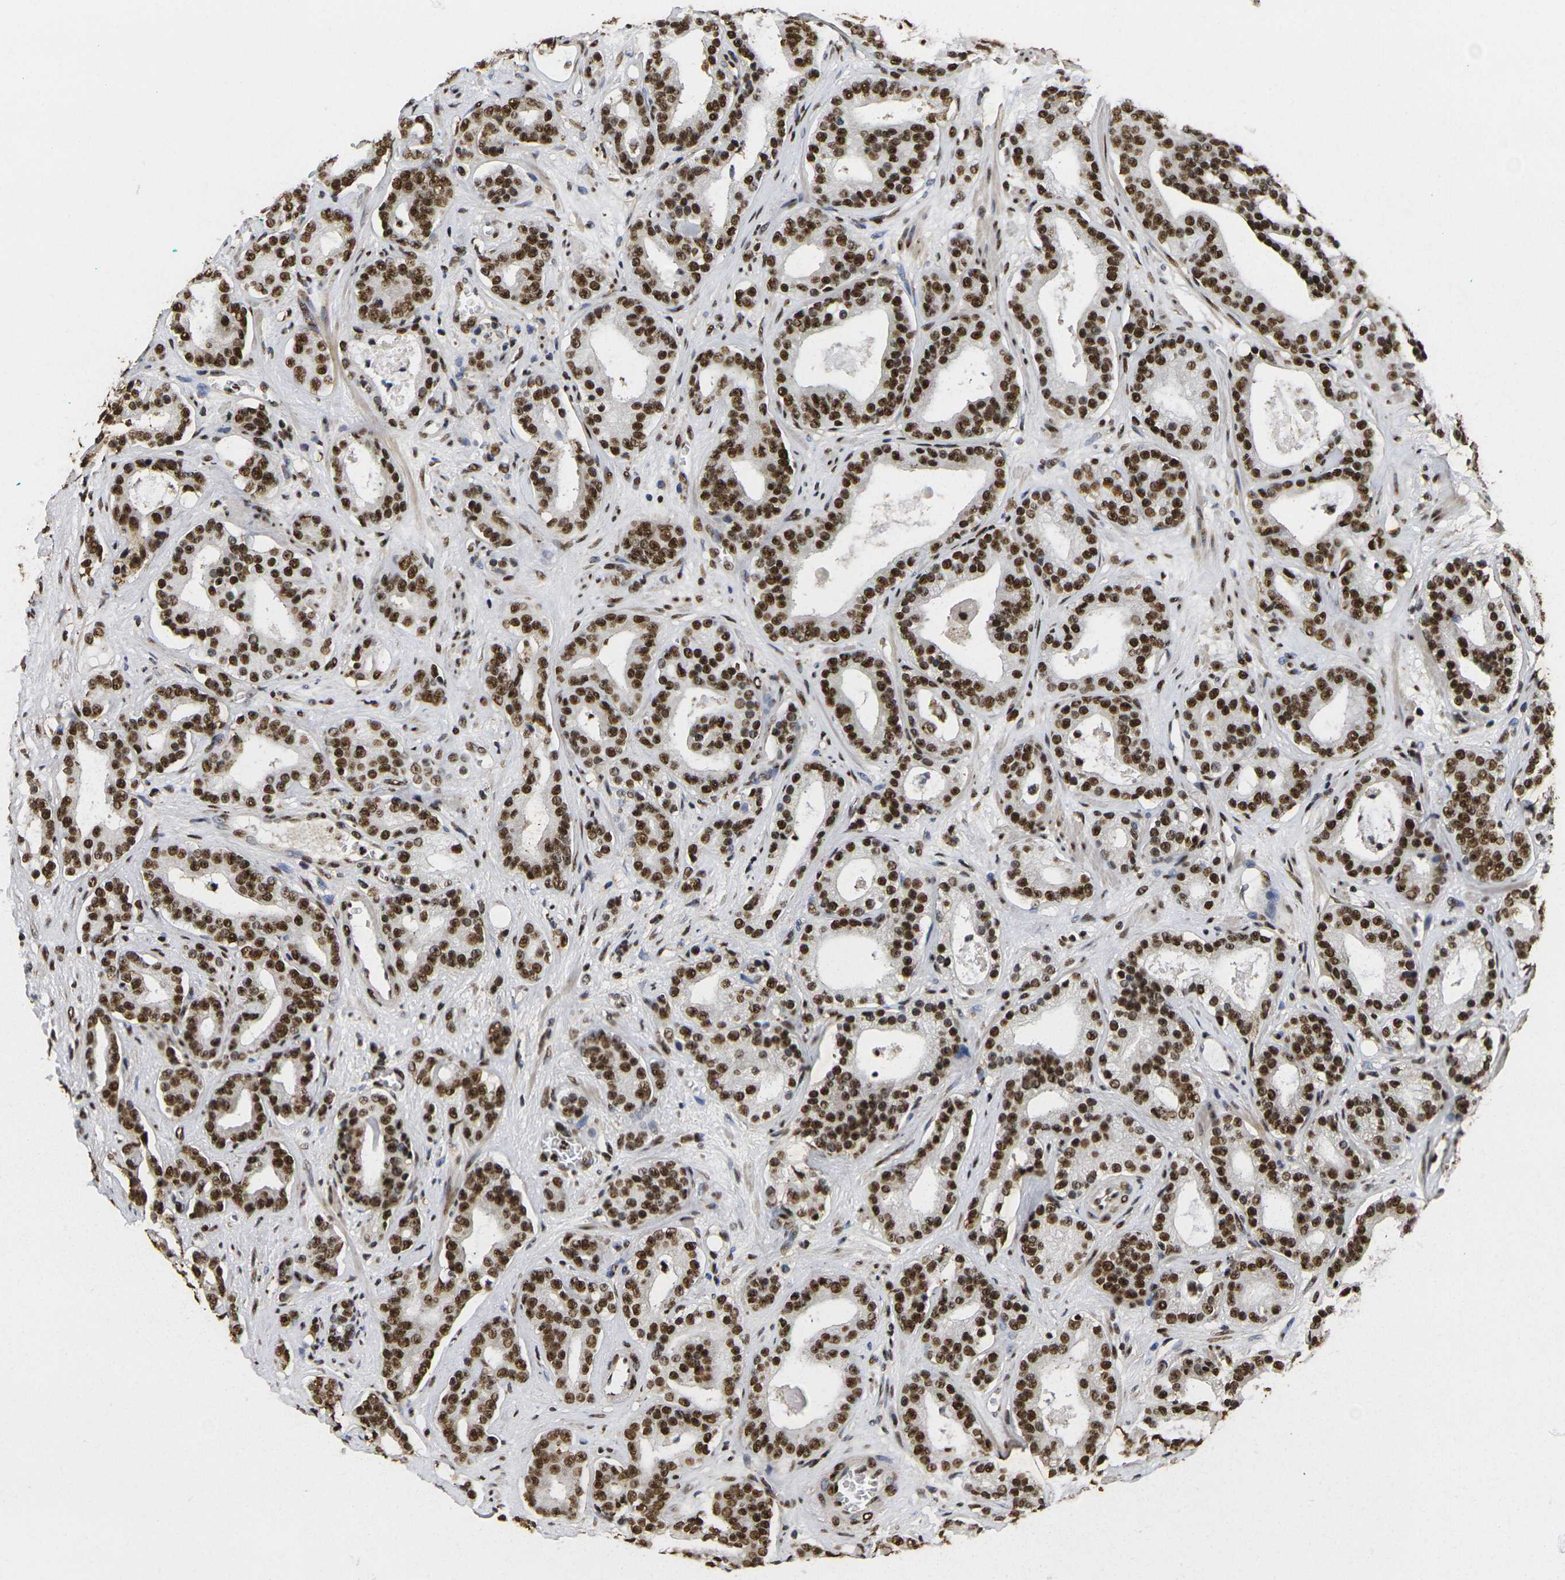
{"staining": {"intensity": "strong", "quantity": ">75%", "location": "nuclear"}, "tissue": "prostate cancer", "cell_type": "Tumor cells", "image_type": "cancer", "snomed": [{"axis": "morphology", "description": "Adenocarcinoma, Low grade"}, {"axis": "topography", "description": "Prostate"}], "caption": "Immunohistochemistry image of neoplastic tissue: prostate cancer stained using immunohistochemistry demonstrates high levels of strong protein expression localized specifically in the nuclear of tumor cells, appearing as a nuclear brown color.", "gene": "SMARCC1", "patient": {"sex": "male", "age": 63}}